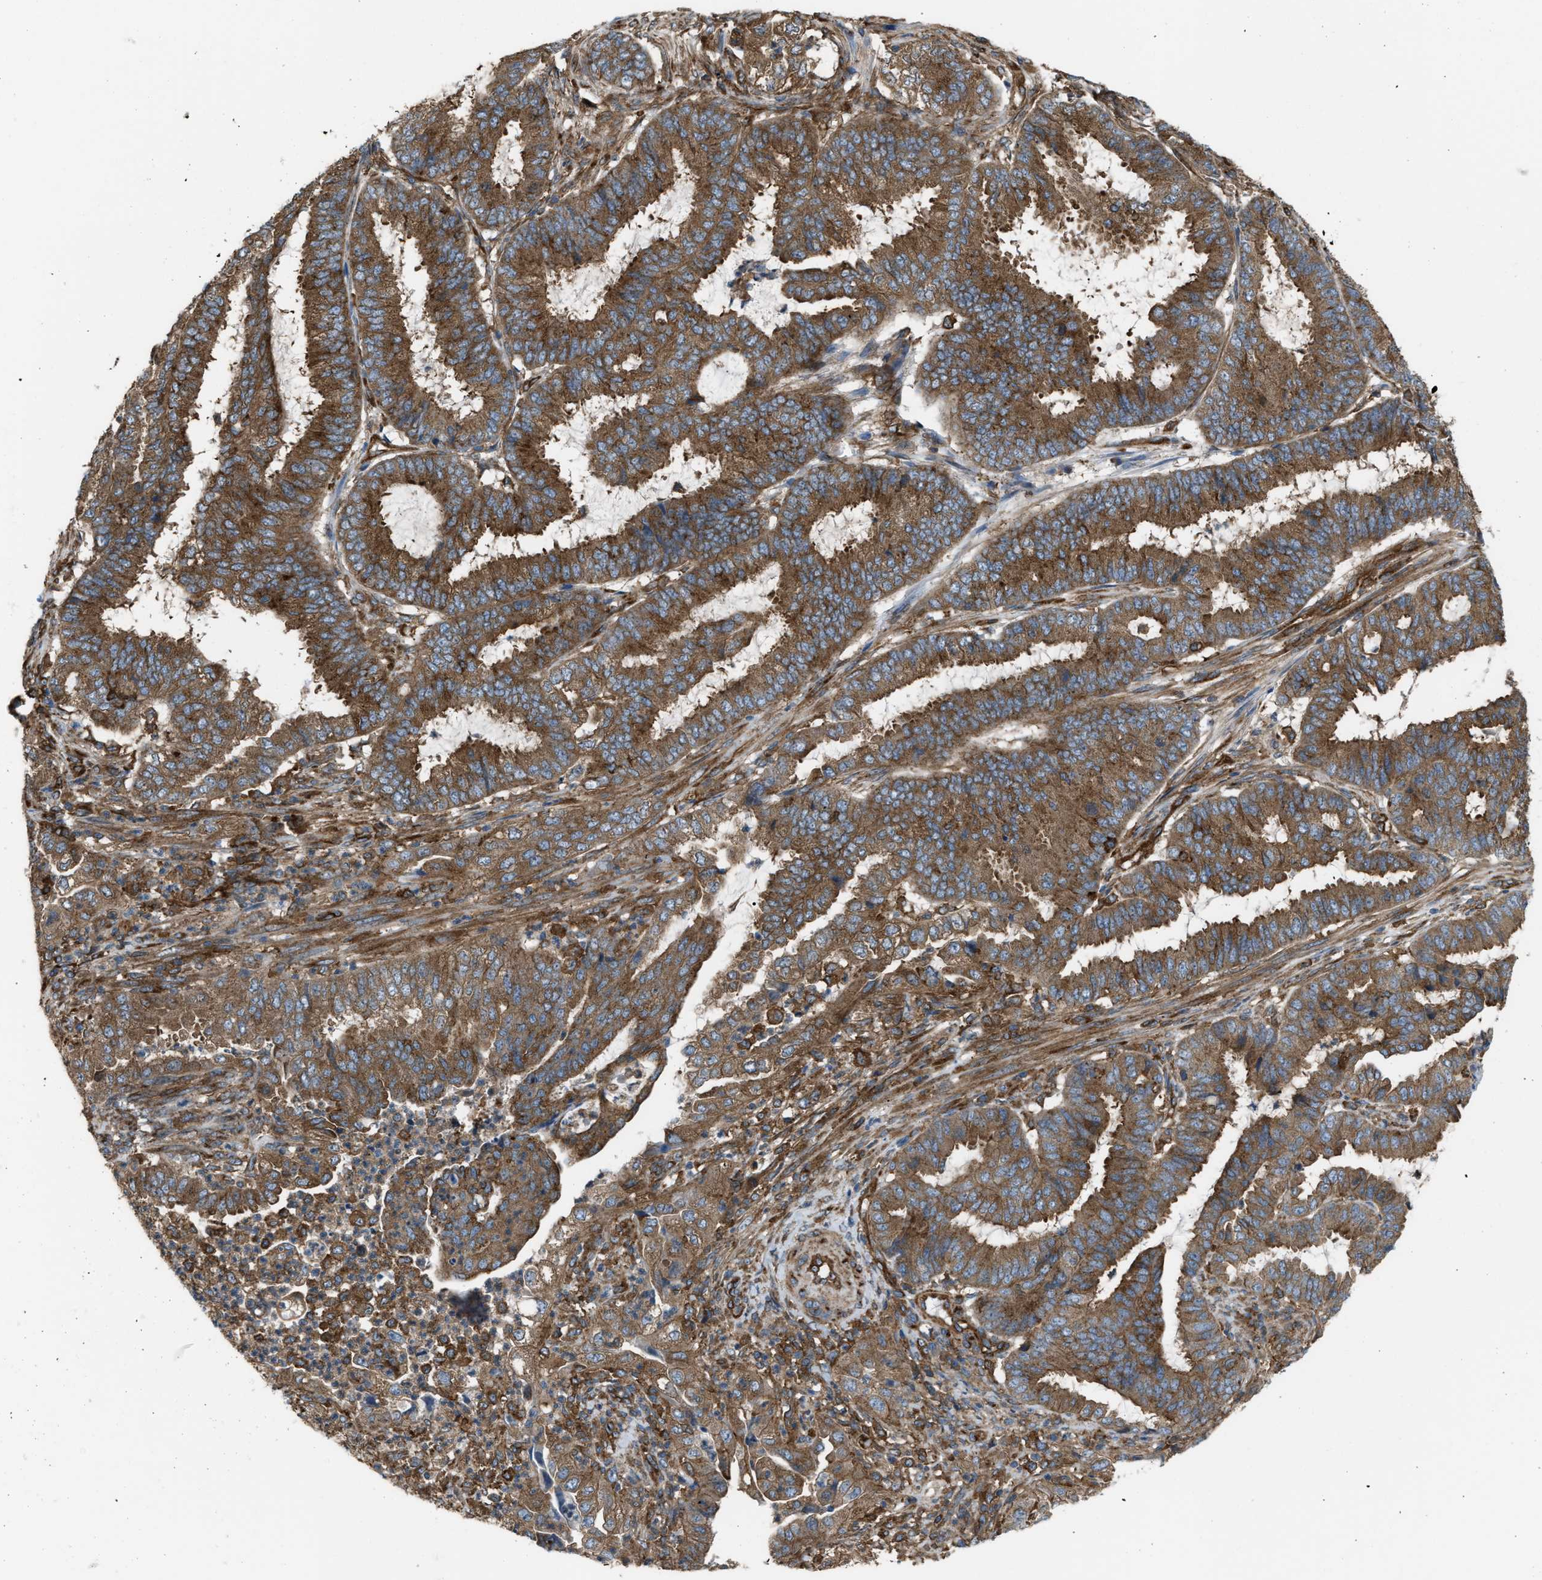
{"staining": {"intensity": "strong", "quantity": ">75%", "location": "cytoplasmic/membranous"}, "tissue": "endometrial cancer", "cell_type": "Tumor cells", "image_type": "cancer", "snomed": [{"axis": "morphology", "description": "Adenocarcinoma, NOS"}, {"axis": "topography", "description": "Endometrium"}], "caption": "Strong cytoplasmic/membranous expression is present in about >75% of tumor cells in adenocarcinoma (endometrial). Immunohistochemistry stains the protein in brown and the nuclei are stained blue.", "gene": "PICALM", "patient": {"sex": "female", "age": 51}}